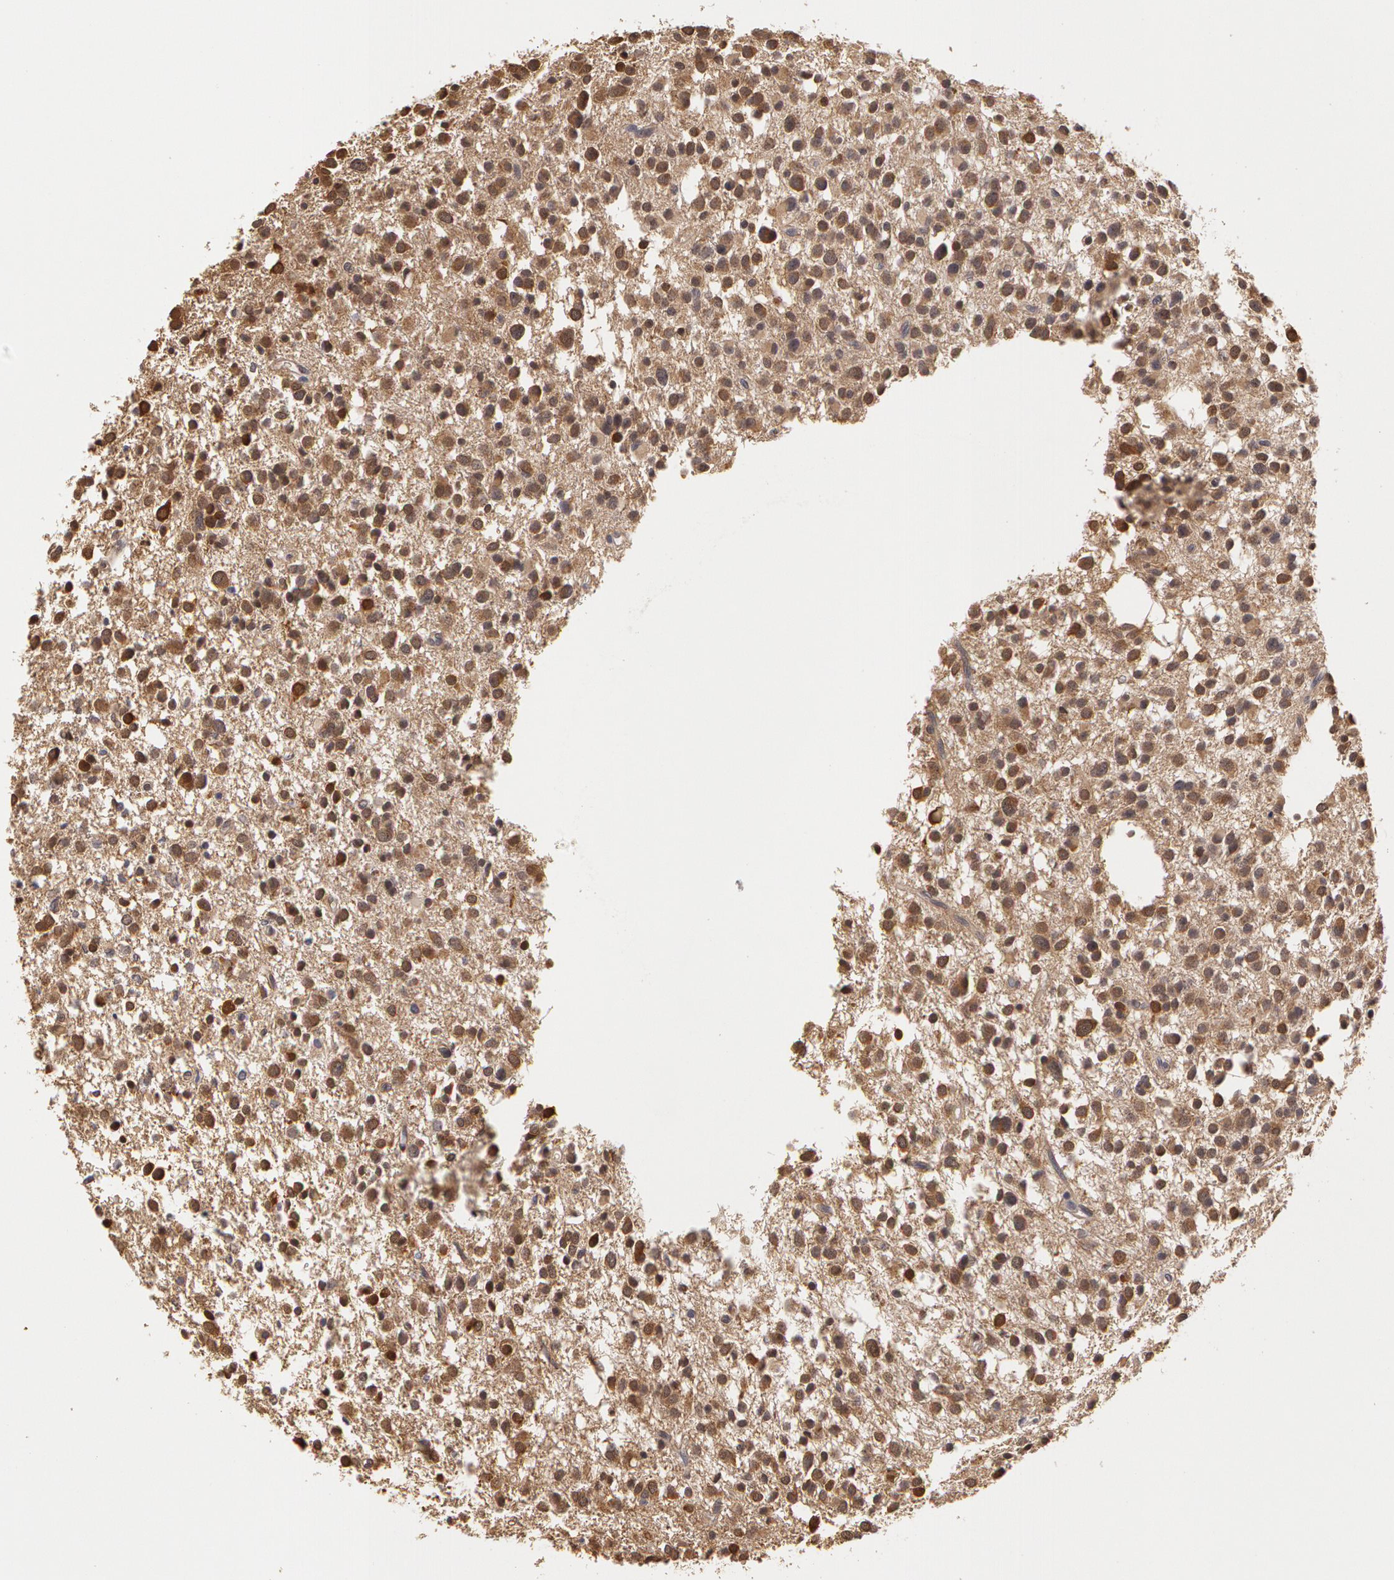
{"staining": {"intensity": "weak", "quantity": "25%-75%", "location": "cytoplasmic/membranous,nuclear"}, "tissue": "glioma", "cell_type": "Tumor cells", "image_type": "cancer", "snomed": [{"axis": "morphology", "description": "Glioma, malignant, Low grade"}, {"axis": "topography", "description": "Brain"}], "caption": "This is a histology image of immunohistochemistry staining of glioma, which shows weak positivity in the cytoplasmic/membranous and nuclear of tumor cells.", "gene": "AHSA1", "patient": {"sex": "female", "age": 36}}